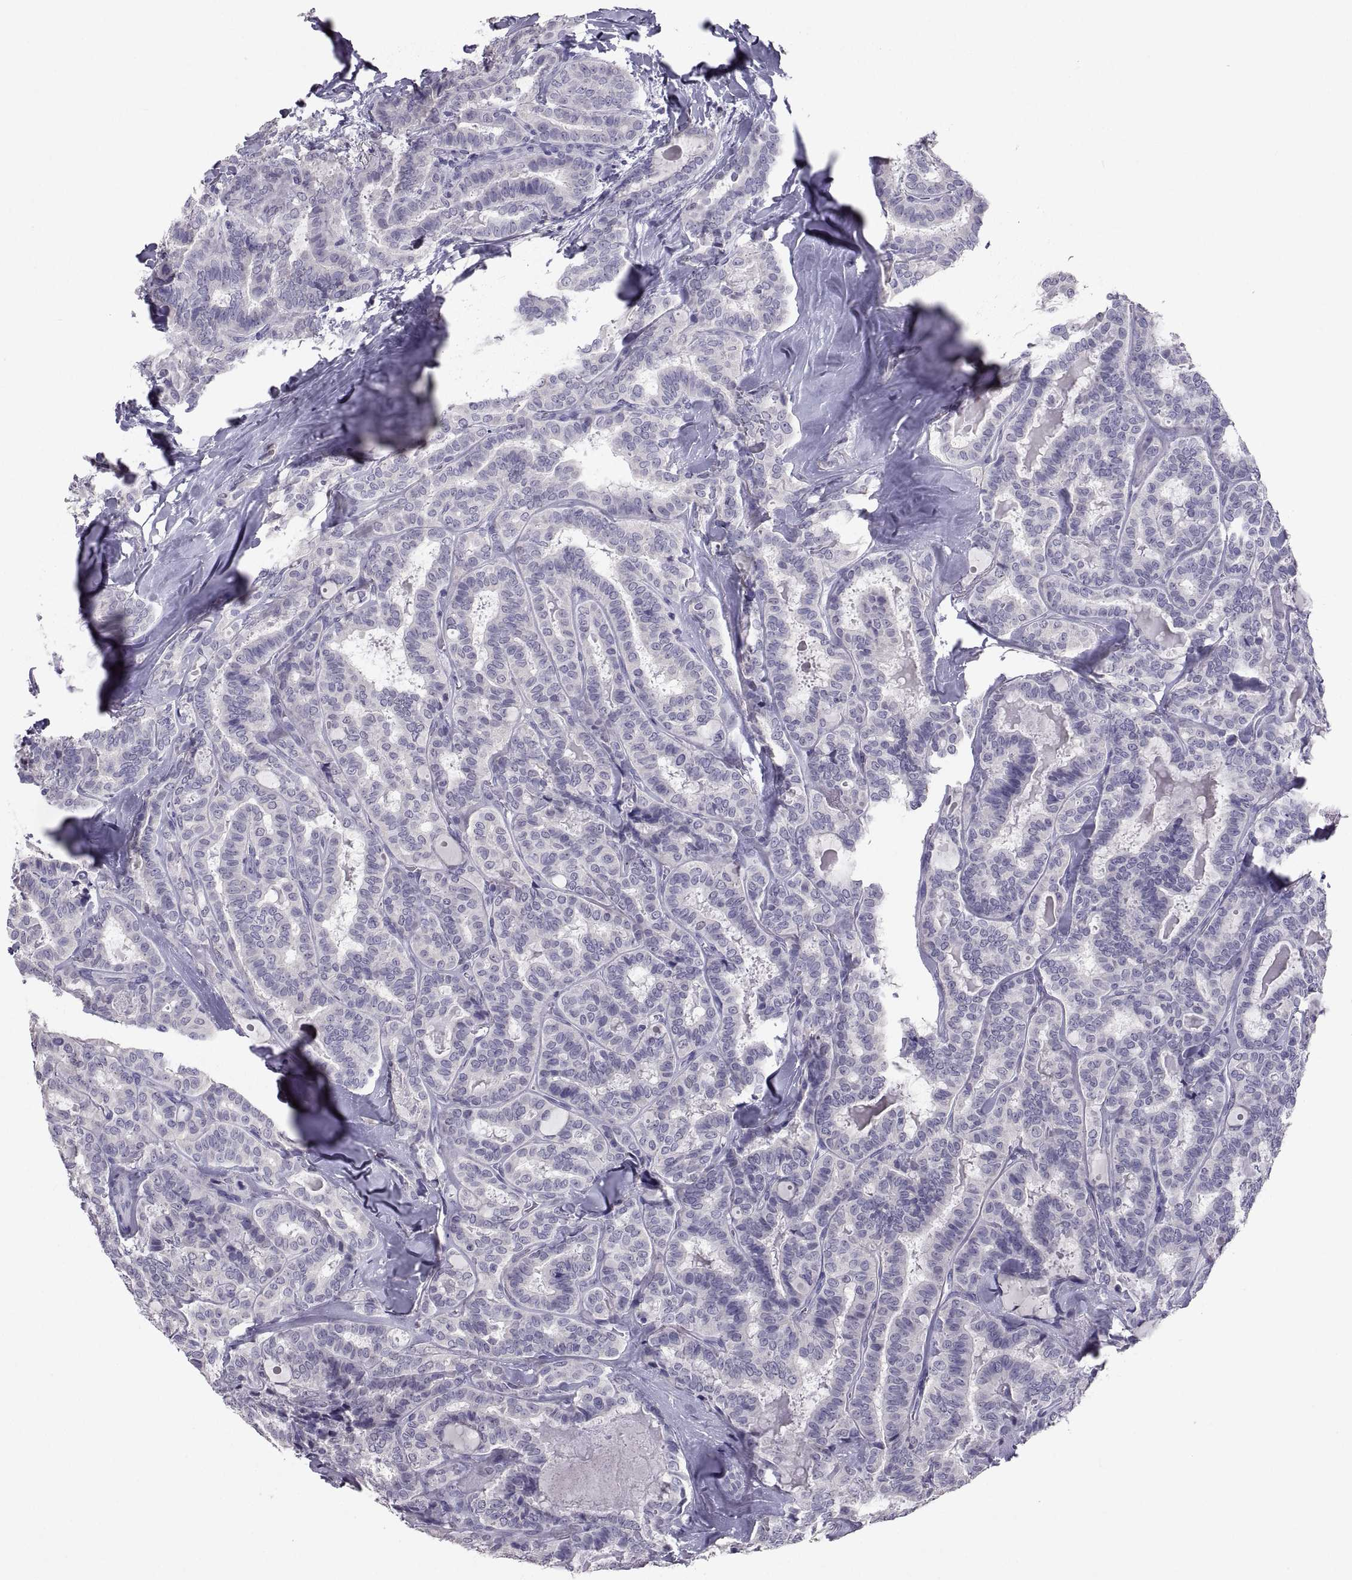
{"staining": {"intensity": "negative", "quantity": "none", "location": "none"}, "tissue": "thyroid cancer", "cell_type": "Tumor cells", "image_type": "cancer", "snomed": [{"axis": "morphology", "description": "Papillary adenocarcinoma, NOS"}, {"axis": "topography", "description": "Thyroid gland"}], "caption": "A high-resolution photomicrograph shows immunohistochemistry staining of thyroid cancer, which demonstrates no significant staining in tumor cells.", "gene": "SOX21", "patient": {"sex": "female", "age": 39}}